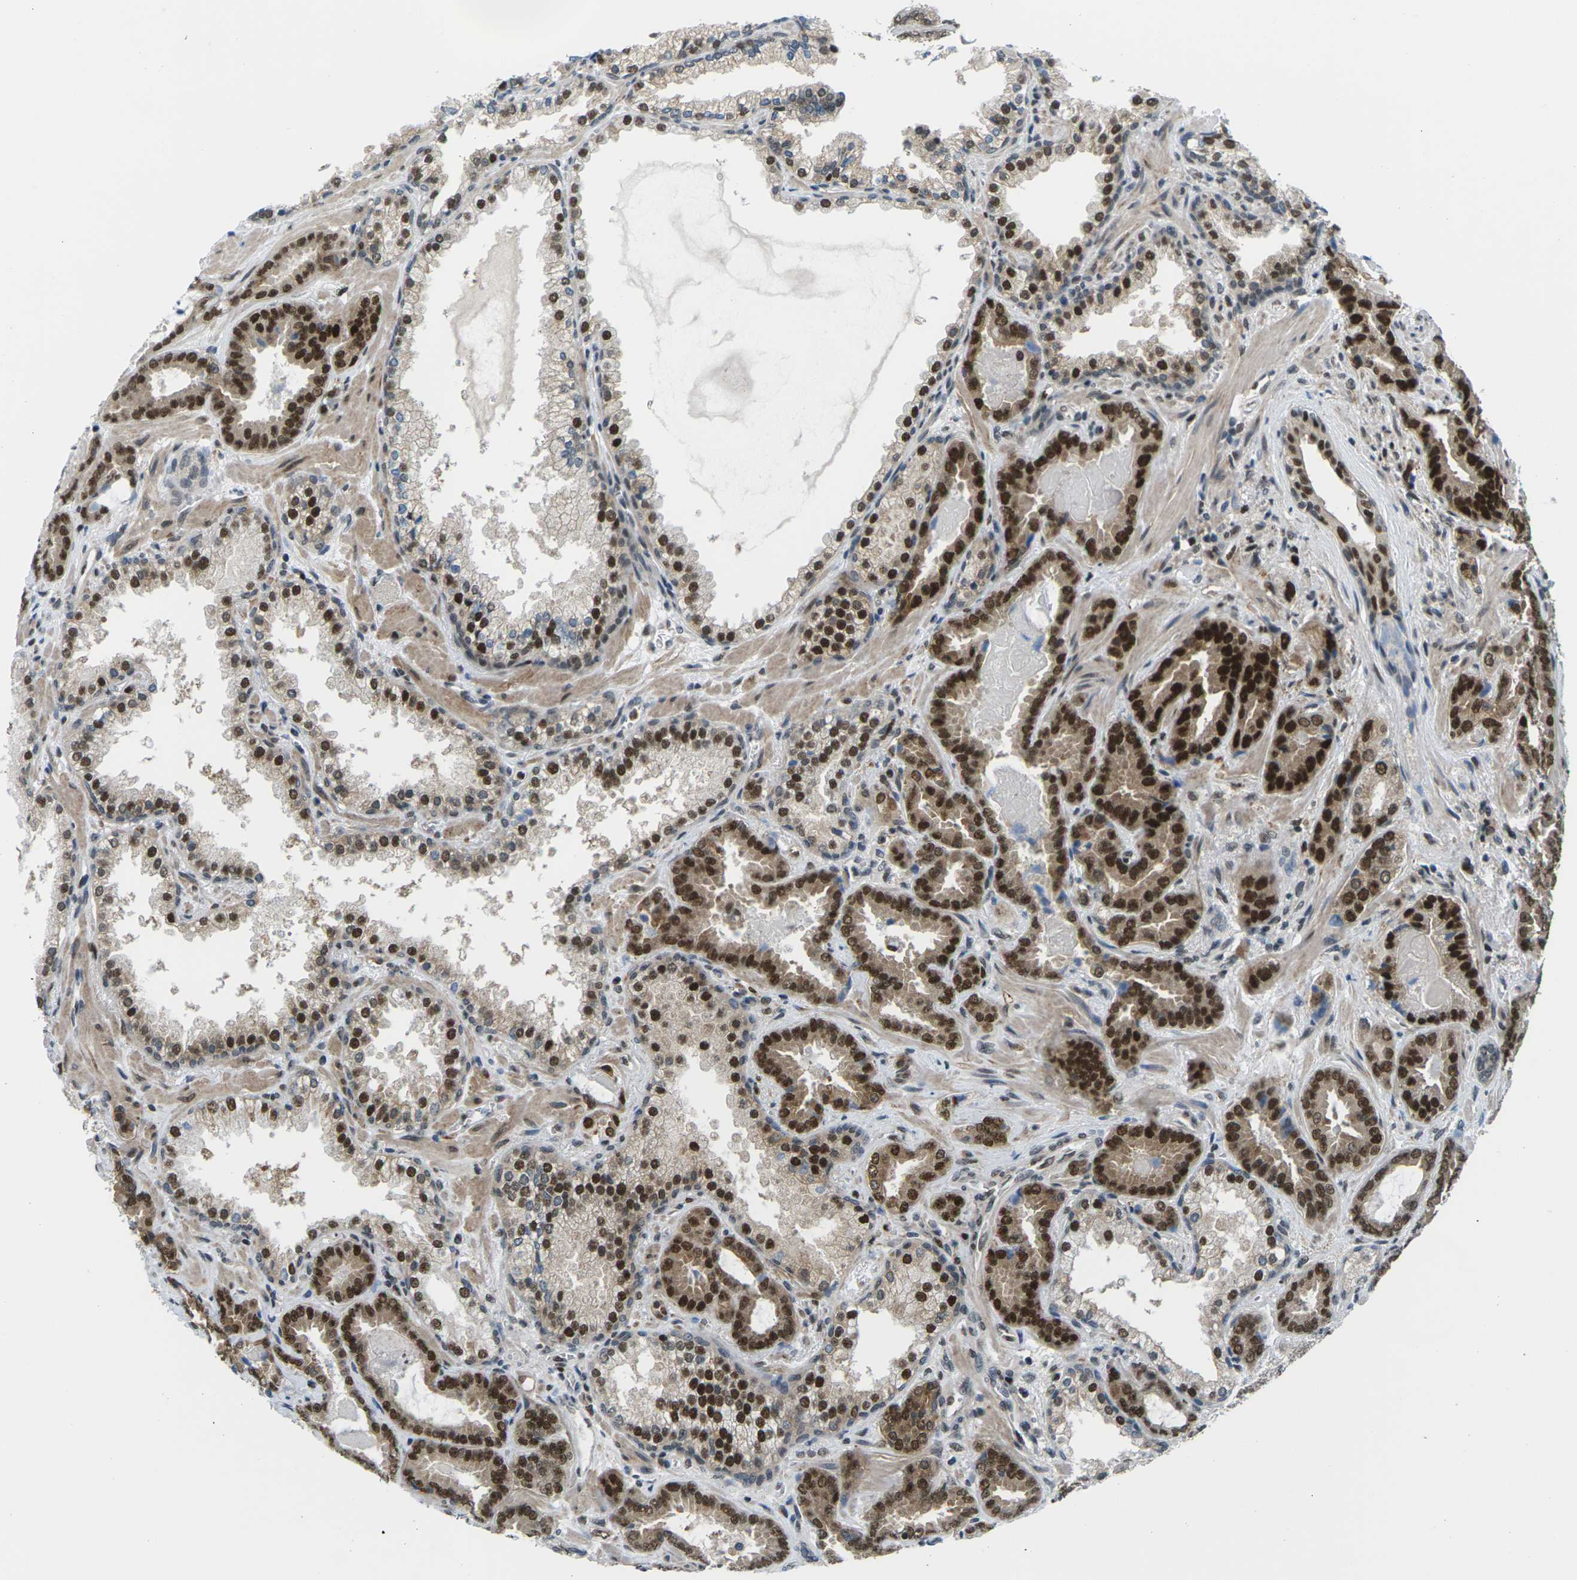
{"staining": {"intensity": "strong", "quantity": ">75%", "location": "nuclear"}, "tissue": "prostate cancer", "cell_type": "Tumor cells", "image_type": "cancer", "snomed": [{"axis": "morphology", "description": "Adenocarcinoma, Low grade"}, {"axis": "topography", "description": "Prostate"}], "caption": "Prostate cancer was stained to show a protein in brown. There is high levels of strong nuclear staining in approximately >75% of tumor cells. The protein is stained brown, and the nuclei are stained in blue (DAB (3,3'-diaminobenzidine) IHC with brightfield microscopy, high magnification).", "gene": "PSME3", "patient": {"sex": "male", "age": 60}}